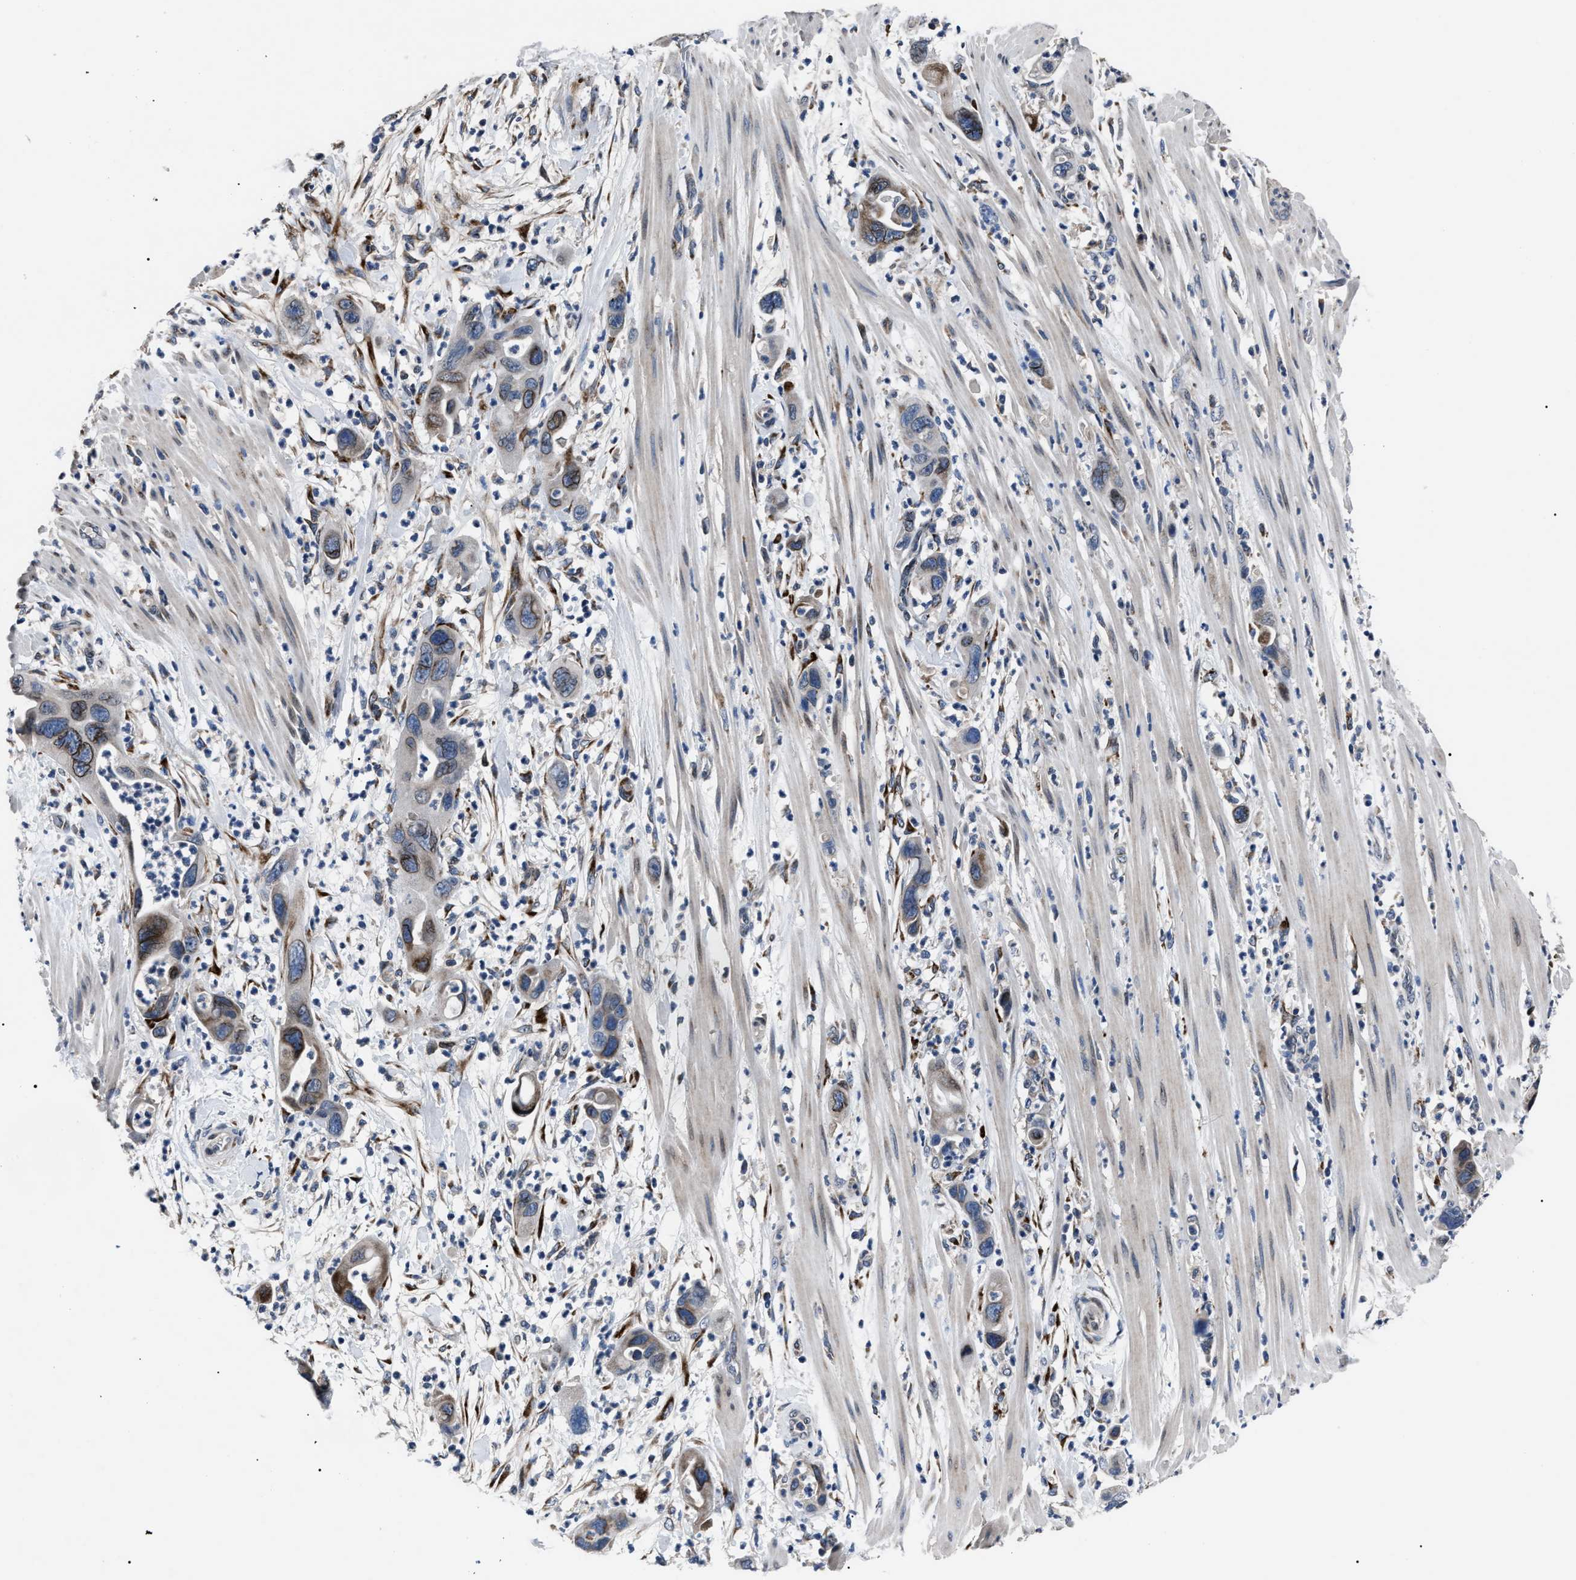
{"staining": {"intensity": "moderate", "quantity": "<25%", "location": "cytoplasmic/membranous"}, "tissue": "pancreatic cancer", "cell_type": "Tumor cells", "image_type": "cancer", "snomed": [{"axis": "morphology", "description": "Adenocarcinoma, NOS"}, {"axis": "topography", "description": "Pancreas"}], "caption": "Pancreatic cancer (adenocarcinoma) stained with DAB (3,3'-diaminobenzidine) IHC shows low levels of moderate cytoplasmic/membranous expression in approximately <25% of tumor cells. Nuclei are stained in blue.", "gene": "LRRC14", "patient": {"sex": "female", "age": 71}}